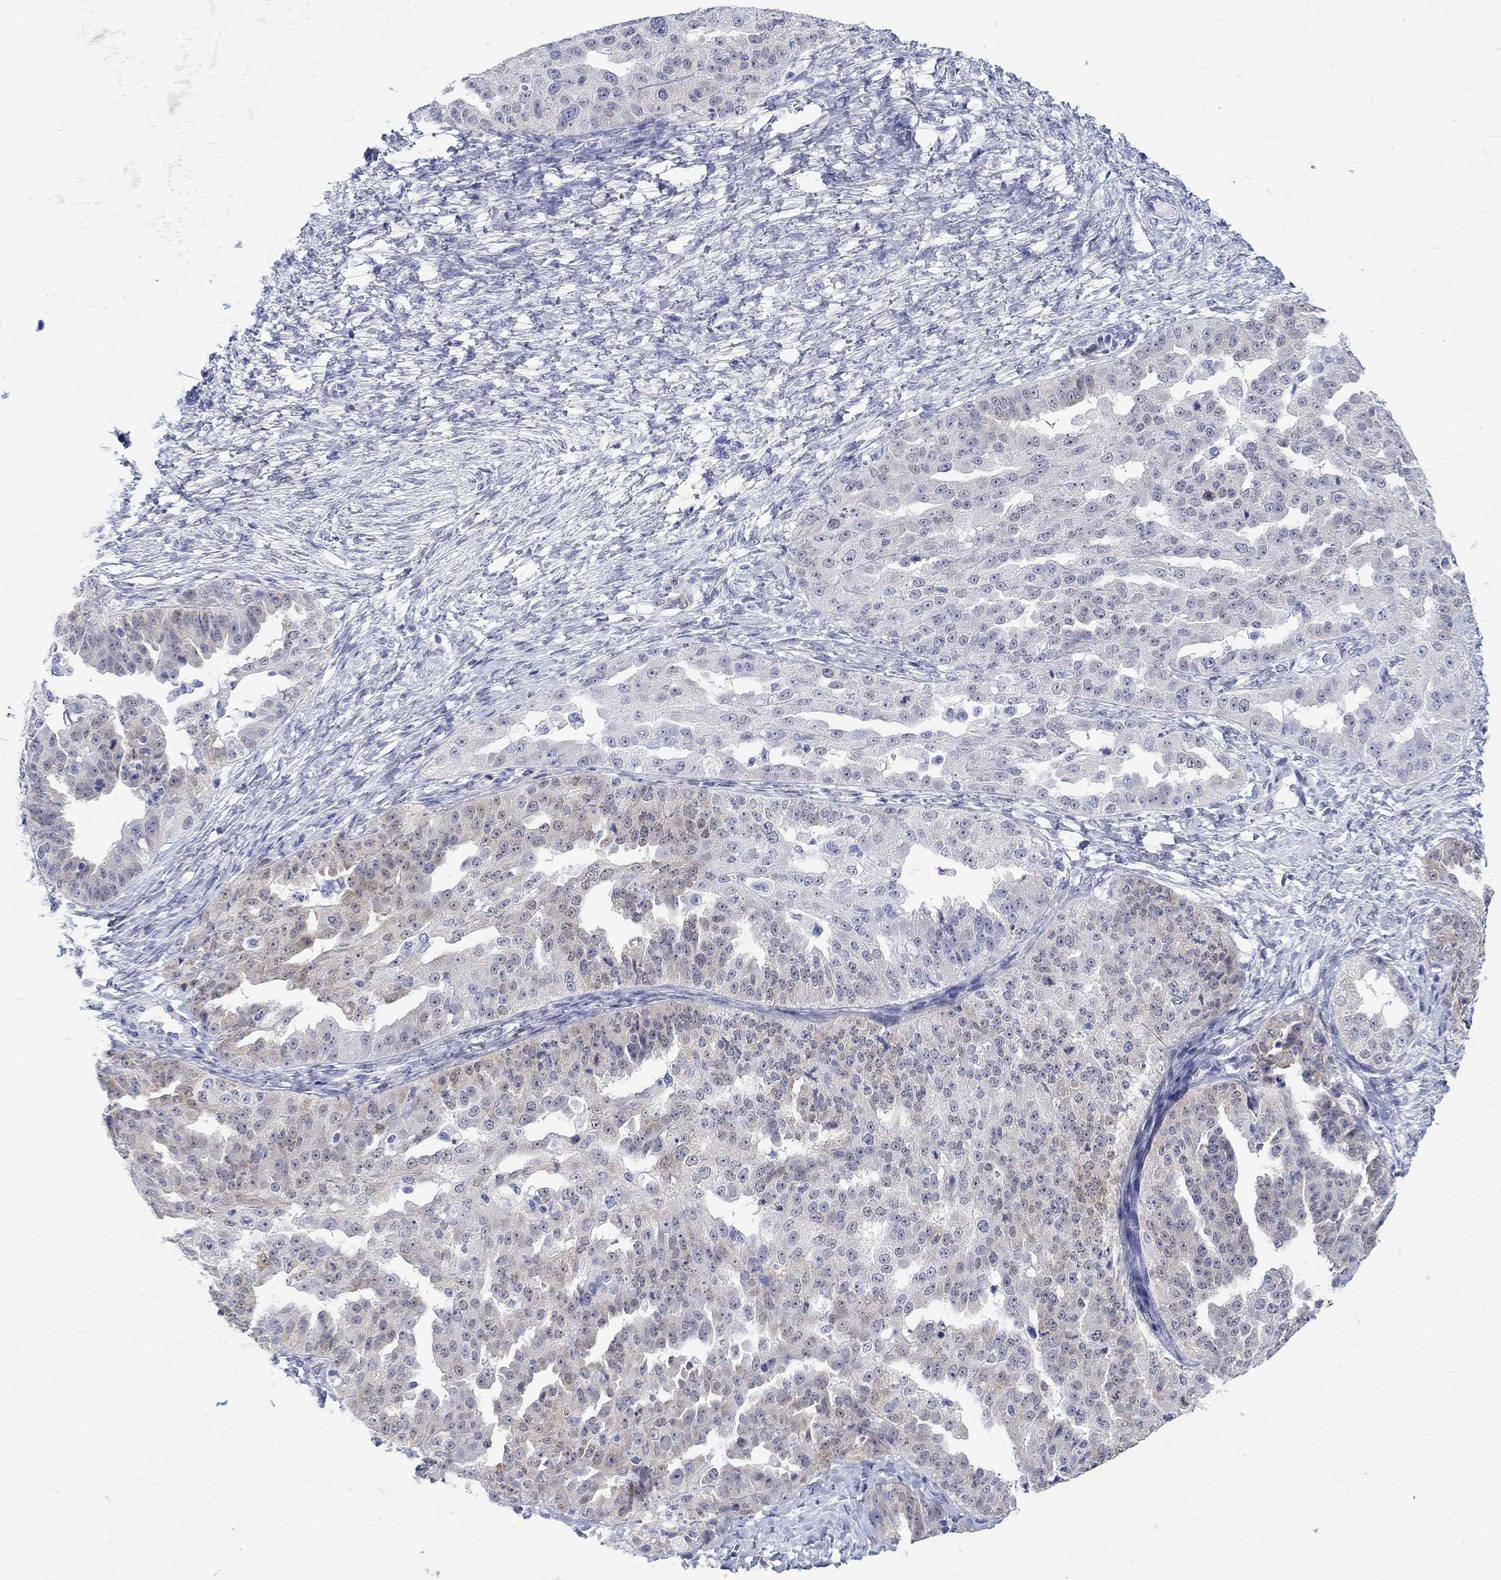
{"staining": {"intensity": "weak", "quantity": "<25%", "location": "cytoplasmic/membranous"}, "tissue": "ovarian cancer", "cell_type": "Tumor cells", "image_type": "cancer", "snomed": [{"axis": "morphology", "description": "Cystadenocarcinoma, serous, NOS"}, {"axis": "topography", "description": "Ovary"}], "caption": "Protein analysis of ovarian cancer shows no significant positivity in tumor cells.", "gene": "MSI1", "patient": {"sex": "female", "age": 58}}